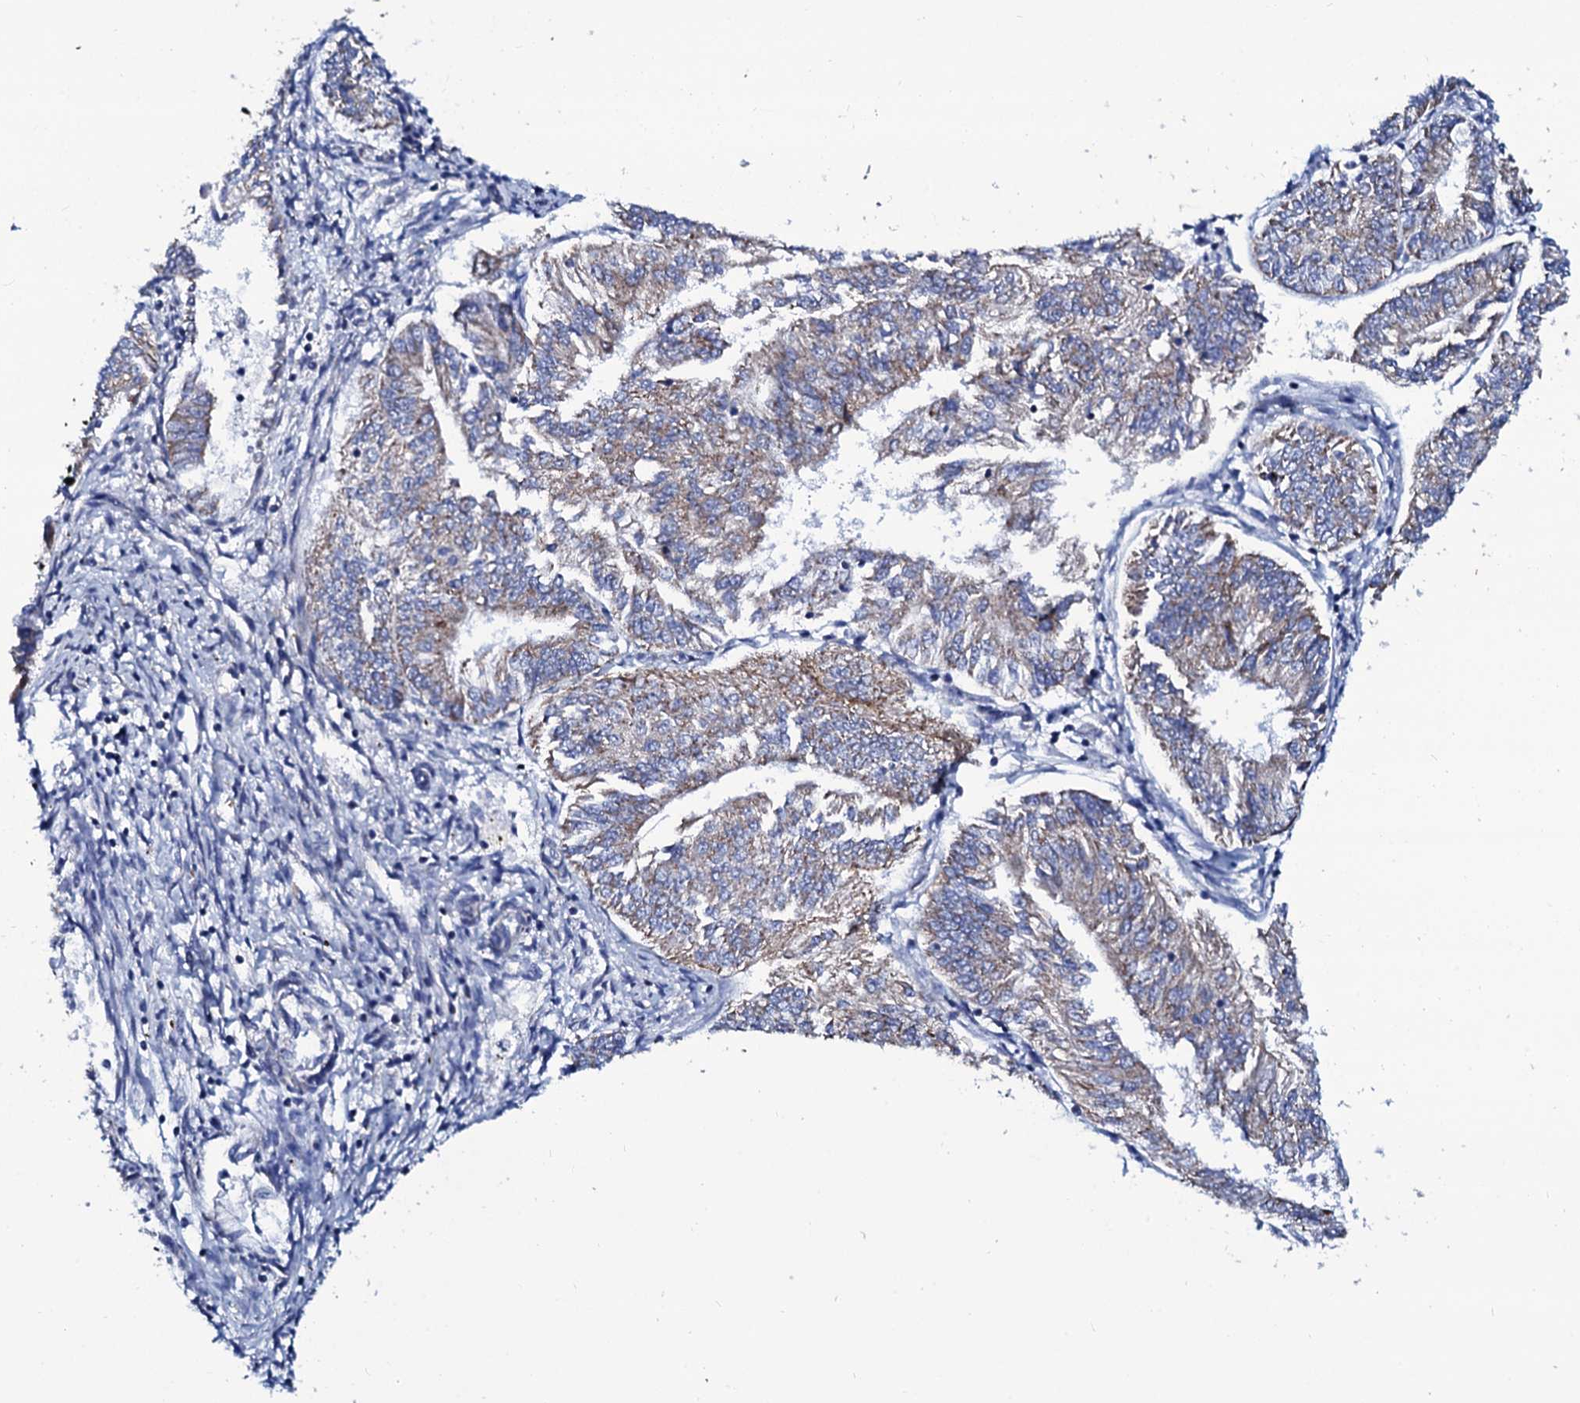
{"staining": {"intensity": "weak", "quantity": "25%-75%", "location": "cytoplasmic/membranous"}, "tissue": "endometrial cancer", "cell_type": "Tumor cells", "image_type": "cancer", "snomed": [{"axis": "morphology", "description": "Adenocarcinoma, NOS"}, {"axis": "topography", "description": "Endometrium"}], "caption": "Immunohistochemistry histopathology image of neoplastic tissue: human endometrial cancer stained using IHC reveals low levels of weak protein expression localized specifically in the cytoplasmic/membranous of tumor cells, appearing as a cytoplasmic/membranous brown color.", "gene": "SLC37A4", "patient": {"sex": "female", "age": 58}}